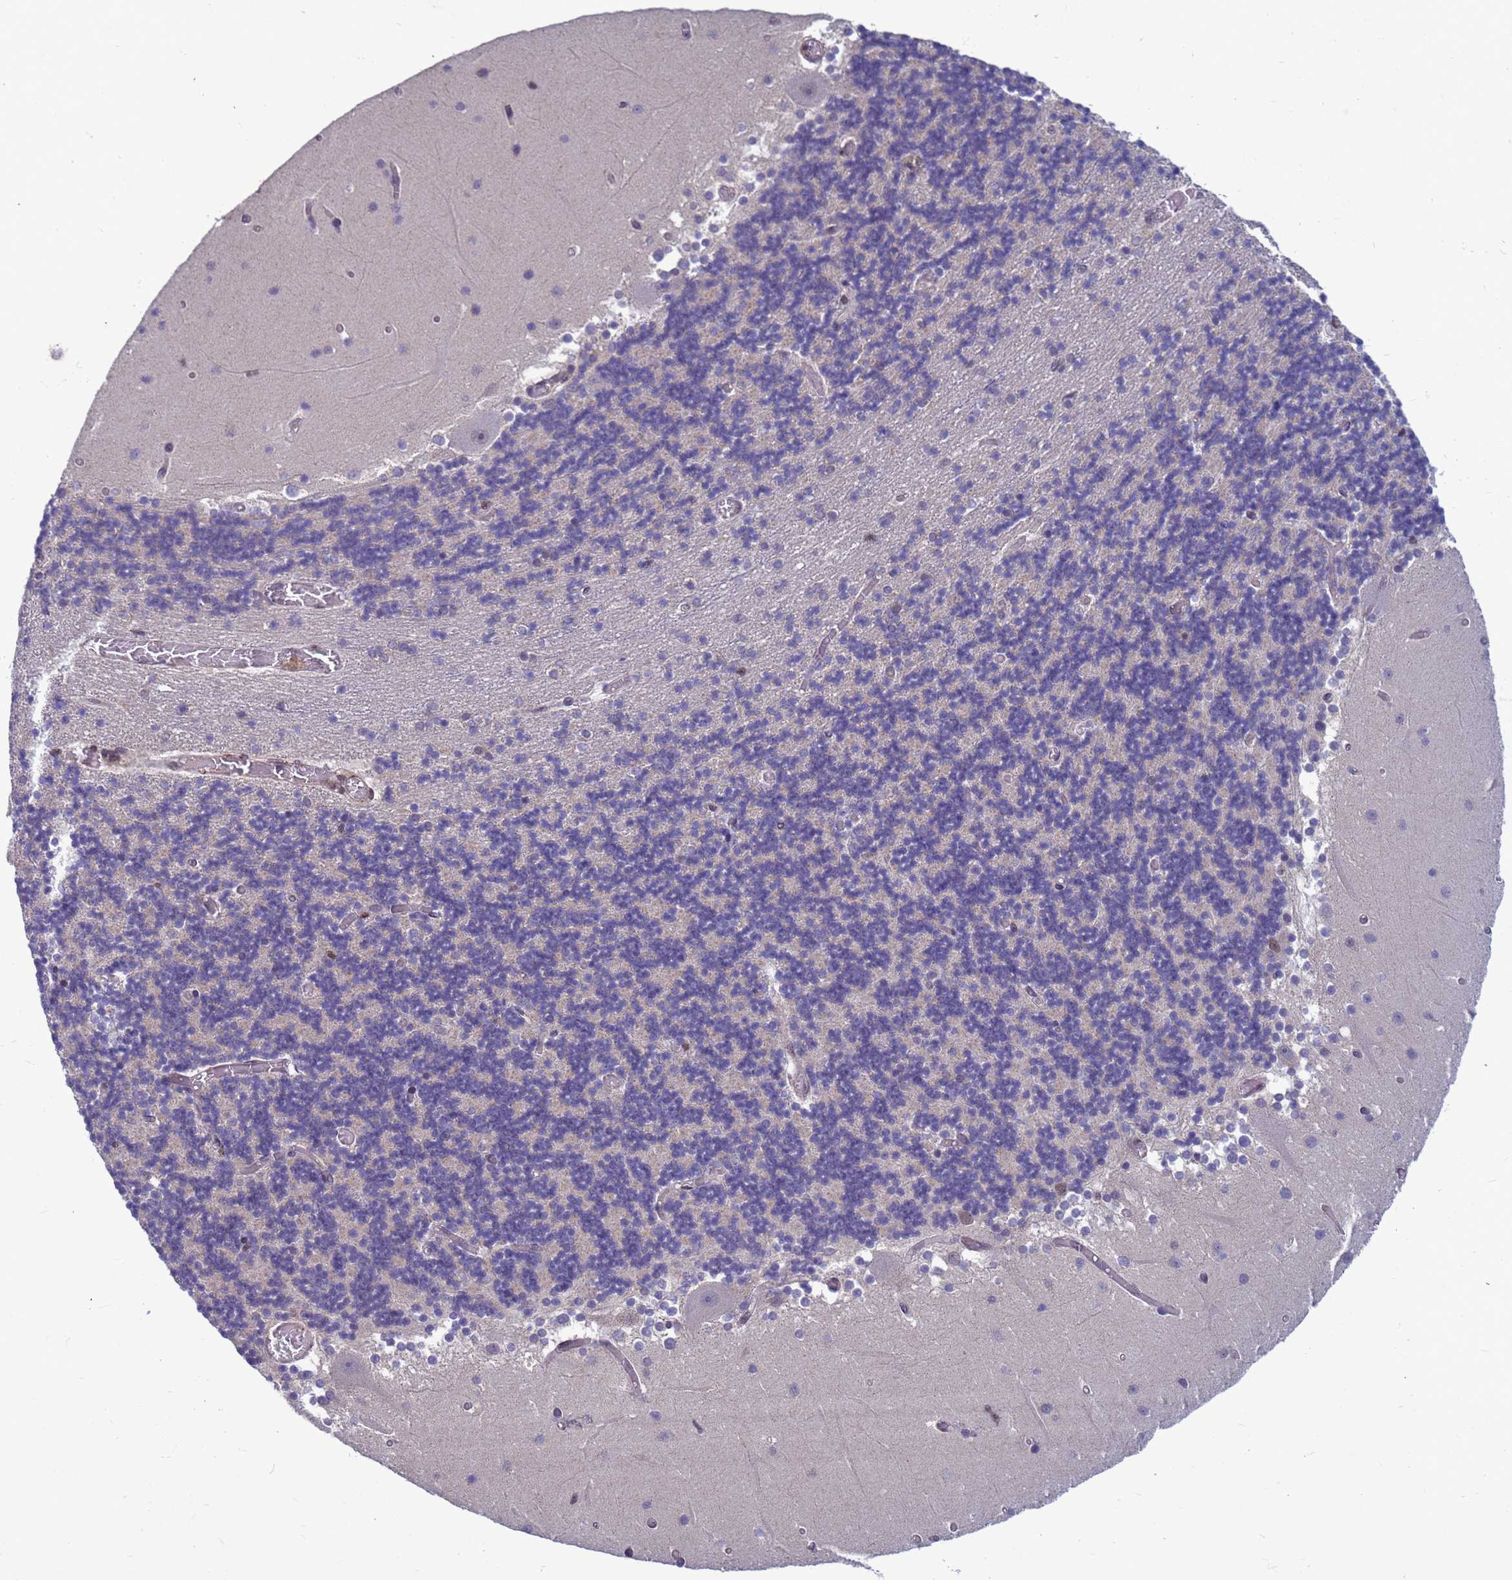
{"staining": {"intensity": "weak", "quantity": "25%-75%", "location": "cytoplasmic/membranous"}, "tissue": "cerebellum", "cell_type": "Cells in granular layer", "image_type": "normal", "snomed": [{"axis": "morphology", "description": "Normal tissue, NOS"}, {"axis": "topography", "description": "Cerebellum"}], "caption": "Immunohistochemical staining of normal cerebellum displays 25%-75% levels of weak cytoplasmic/membranous protein expression in about 25%-75% of cells in granular layer. (Stains: DAB (3,3'-diaminobenzidine) in brown, nuclei in blue, Microscopy: brightfield microscopy at high magnification).", "gene": "NSL1", "patient": {"sex": "female", "age": 28}}